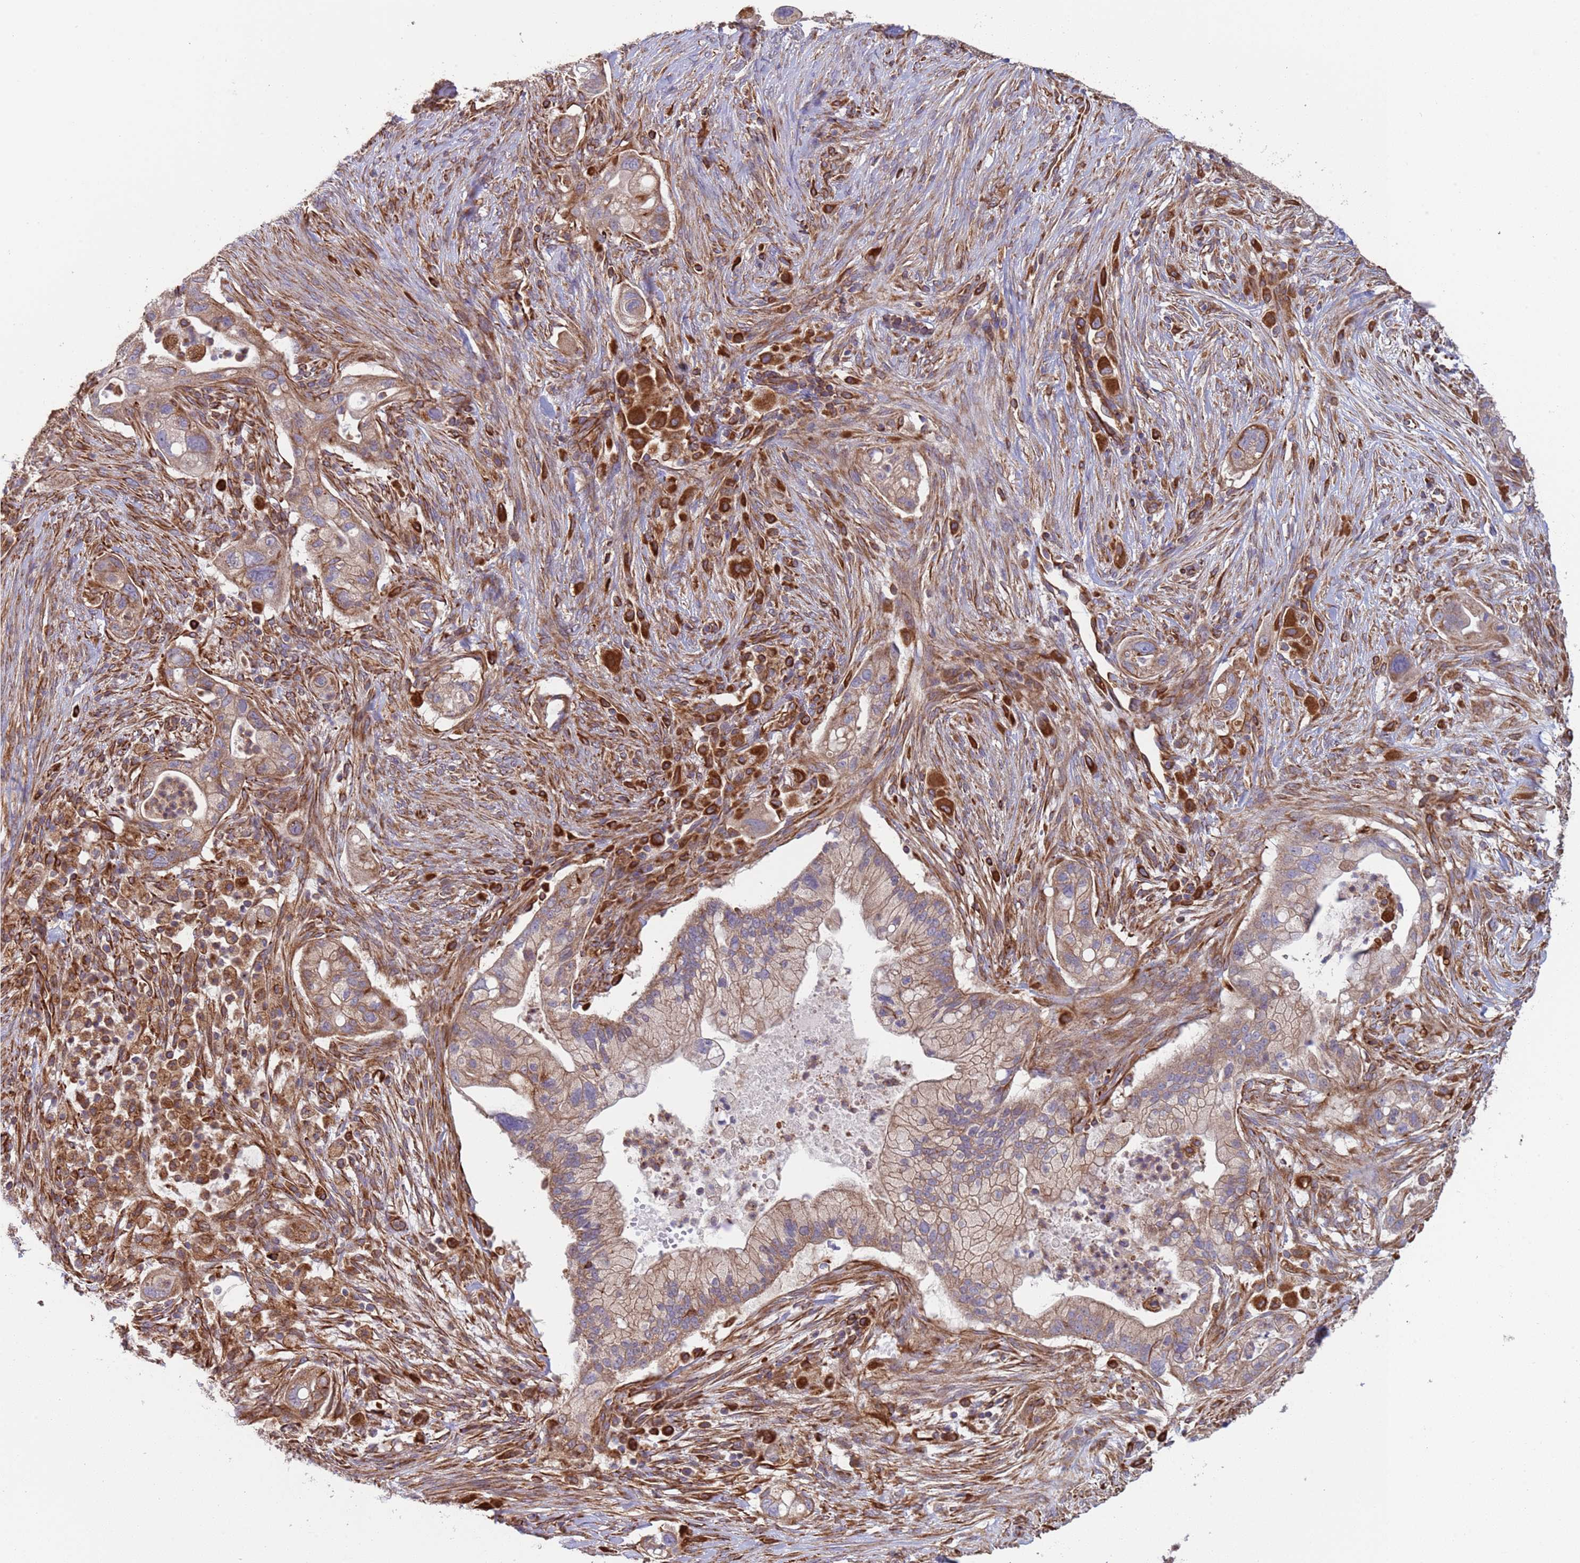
{"staining": {"intensity": "moderate", "quantity": "25%-75%", "location": "cytoplasmic/membranous"}, "tissue": "pancreatic cancer", "cell_type": "Tumor cells", "image_type": "cancer", "snomed": [{"axis": "morphology", "description": "Adenocarcinoma, NOS"}, {"axis": "topography", "description": "Pancreas"}], "caption": "A medium amount of moderate cytoplasmic/membranous positivity is appreciated in about 25%-75% of tumor cells in pancreatic cancer tissue. Nuclei are stained in blue.", "gene": "NUDT12", "patient": {"sex": "male", "age": 44}}